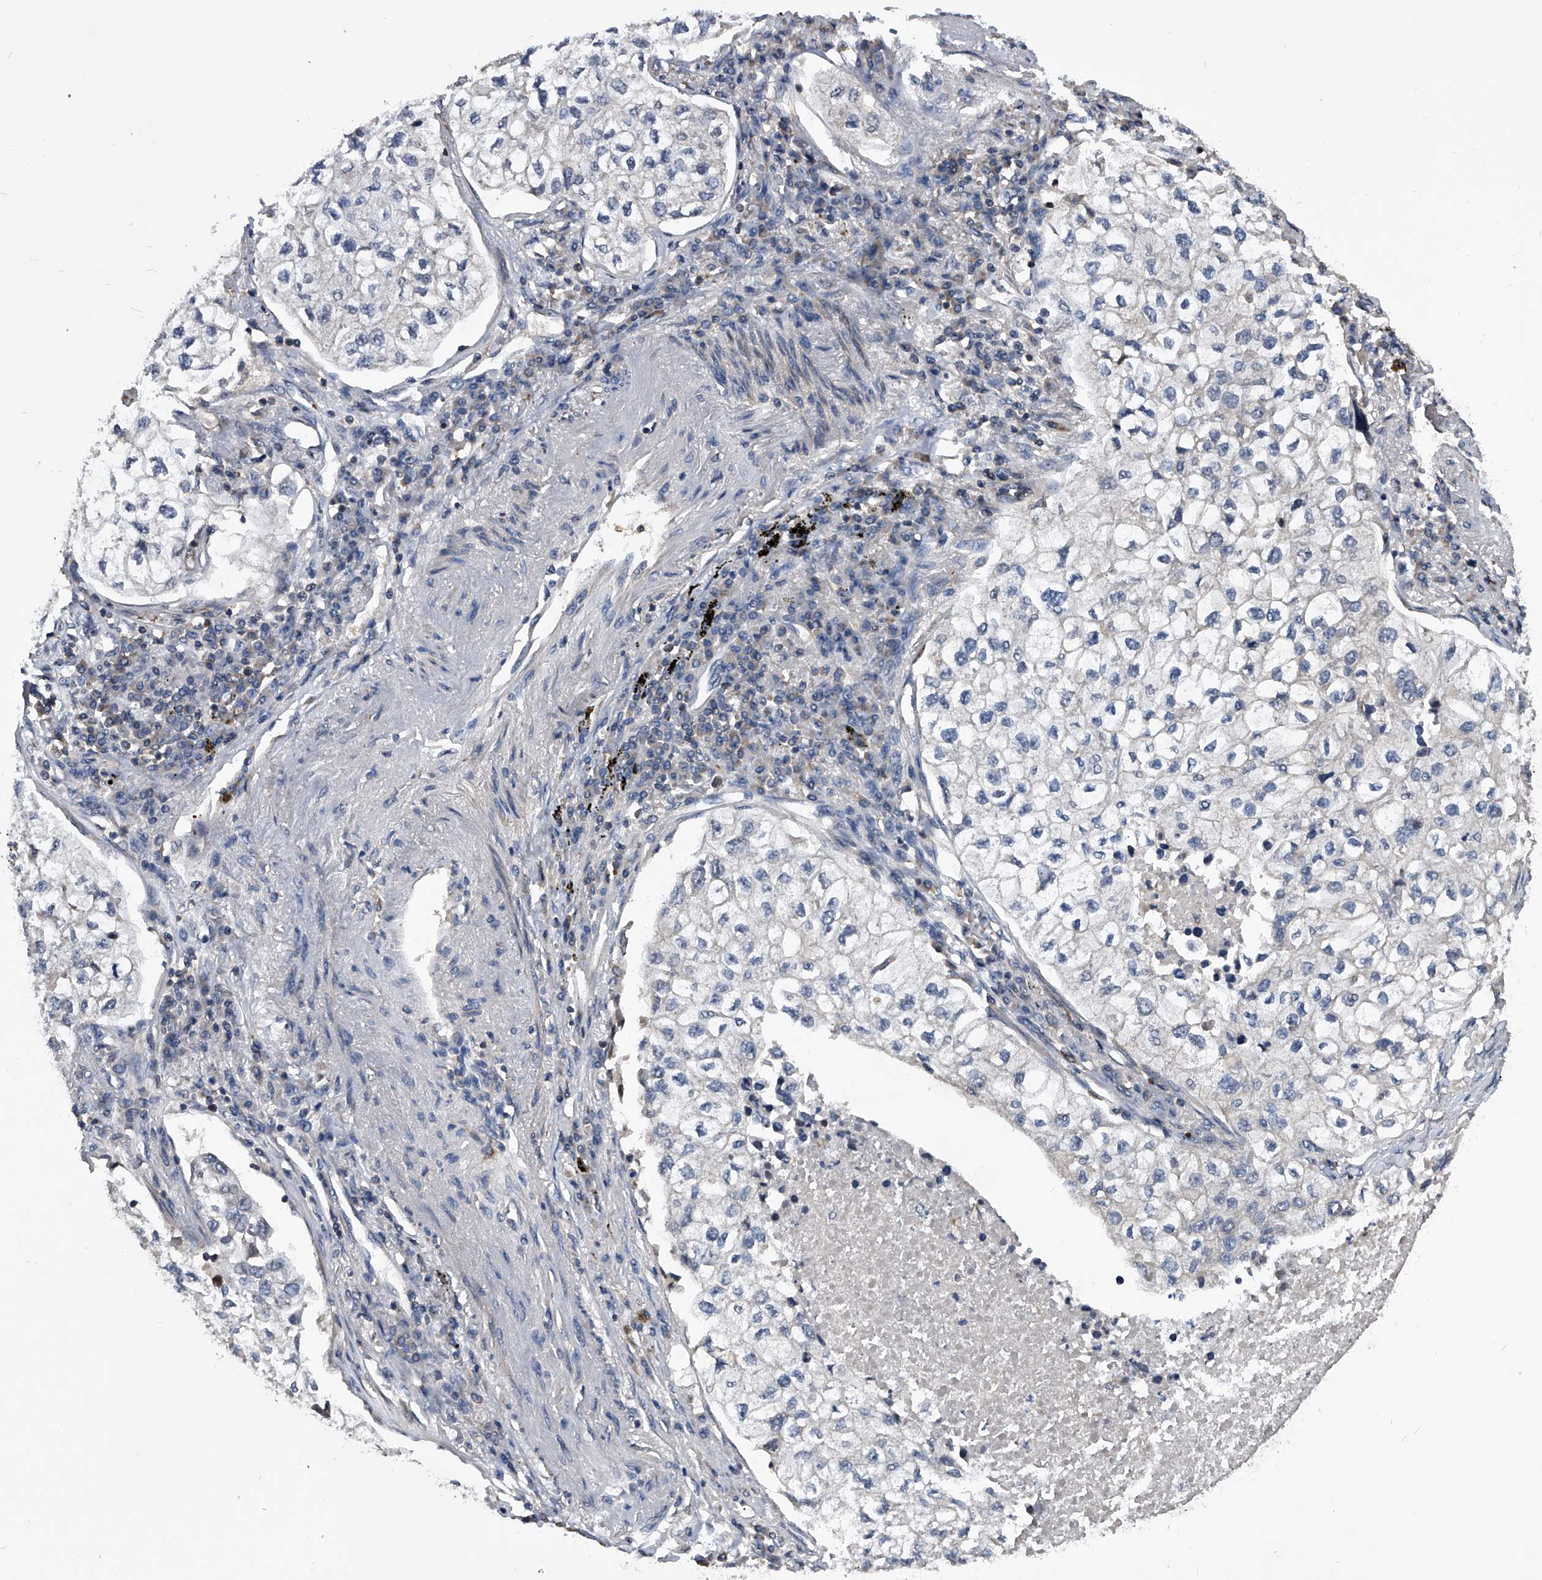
{"staining": {"intensity": "negative", "quantity": "none", "location": "none"}, "tissue": "lung cancer", "cell_type": "Tumor cells", "image_type": "cancer", "snomed": [{"axis": "morphology", "description": "Adenocarcinoma, NOS"}, {"axis": "topography", "description": "Lung"}], "caption": "Human adenocarcinoma (lung) stained for a protein using IHC reveals no positivity in tumor cells.", "gene": "ZNF30", "patient": {"sex": "male", "age": 63}}